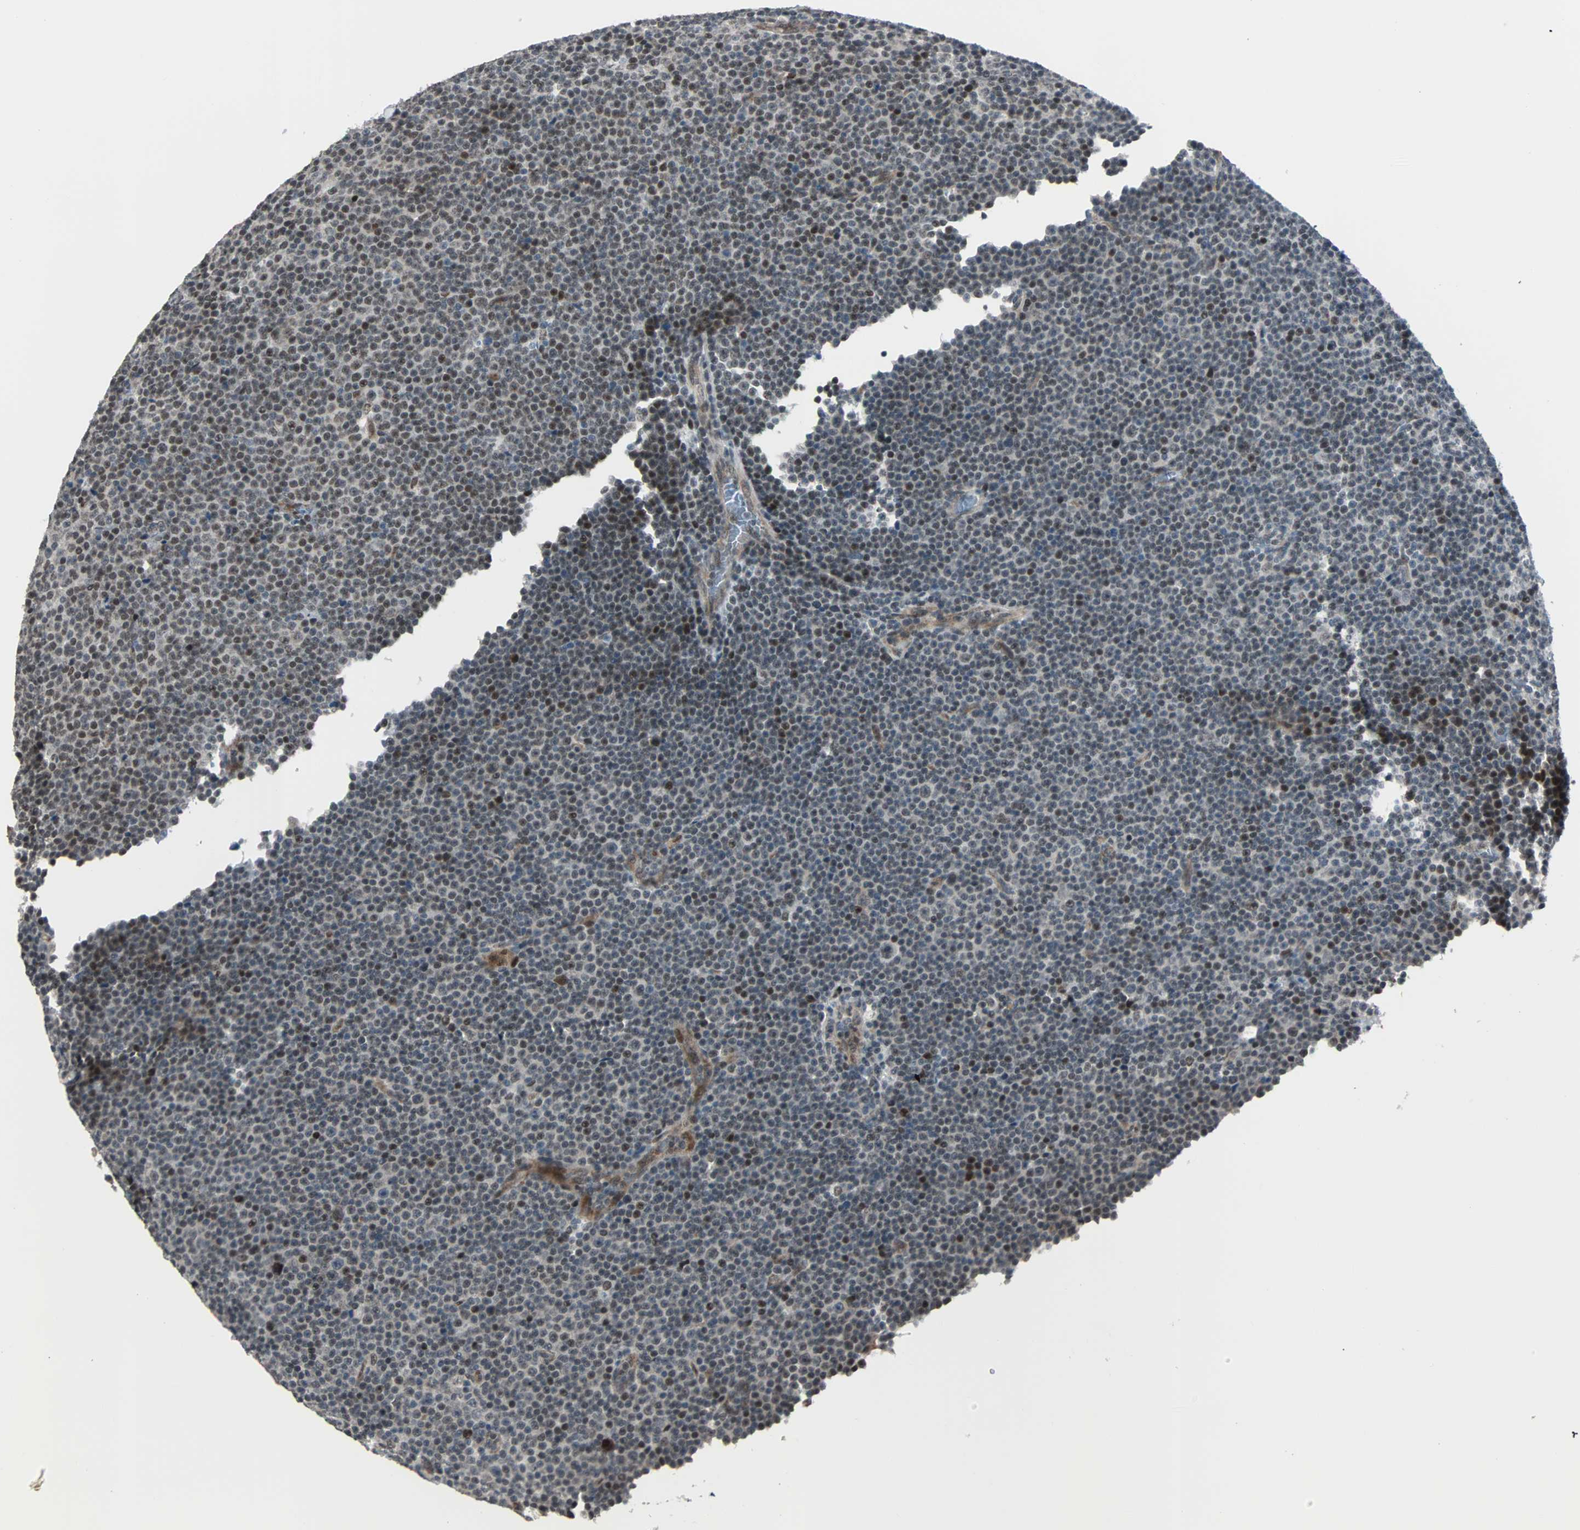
{"staining": {"intensity": "moderate", "quantity": "25%-75%", "location": "nuclear"}, "tissue": "lymphoma", "cell_type": "Tumor cells", "image_type": "cancer", "snomed": [{"axis": "morphology", "description": "Malignant lymphoma, non-Hodgkin's type, Low grade"}, {"axis": "topography", "description": "Lymph node"}], "caption": "Tumor cells exhibit moderate nuclear staining in about 25%-75% of cells in low-grade malignant lymphoma, non-Hodgkin's type. (DAB IHC with brightfield microscopy, high magnification).", "gene": "CBX4", "patient": {"sex": "female", "age": 67}}